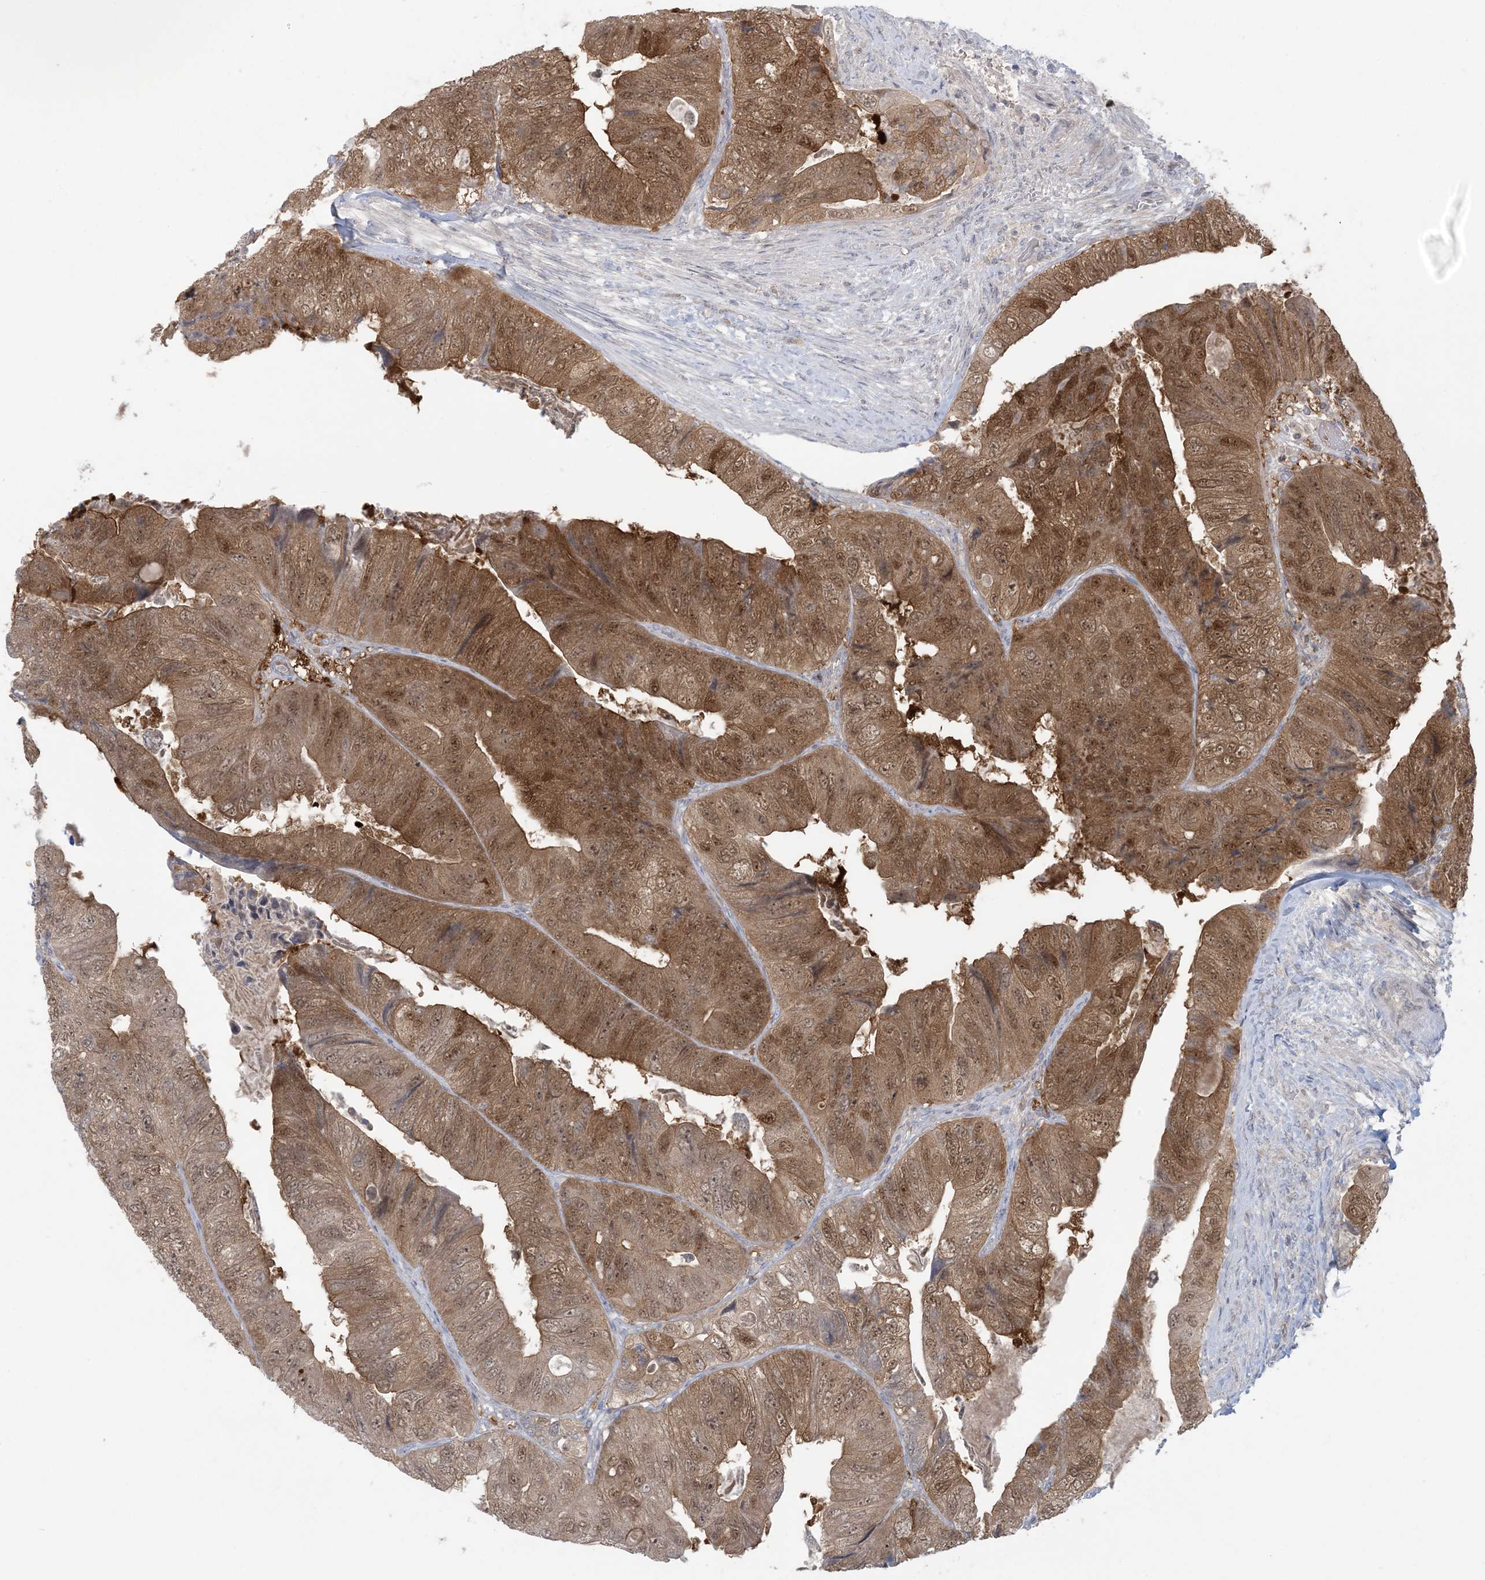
{"staining": {"intensity": "moderate", "quantity": ">75%", "location": "cytoplasmic/membranous,nuclear"}, "tissue": "colorectal cancer", "cell_type": "Tumor cells", "image_type": "cancer", "snomed": [{"axis": "morphology", "description": "Adenocarcinoma, NOS"}, {"axis": "topography", "description": "Rectum"}], "caption": "Colorectal cancer (adenocarcinoma) tissue demonstrates moderate cytoplasmic/membranous and nuclear staining in about >75% of tumor cells", "gene": "NRBP2", "patient": {"sex": "male", "age": 63}}